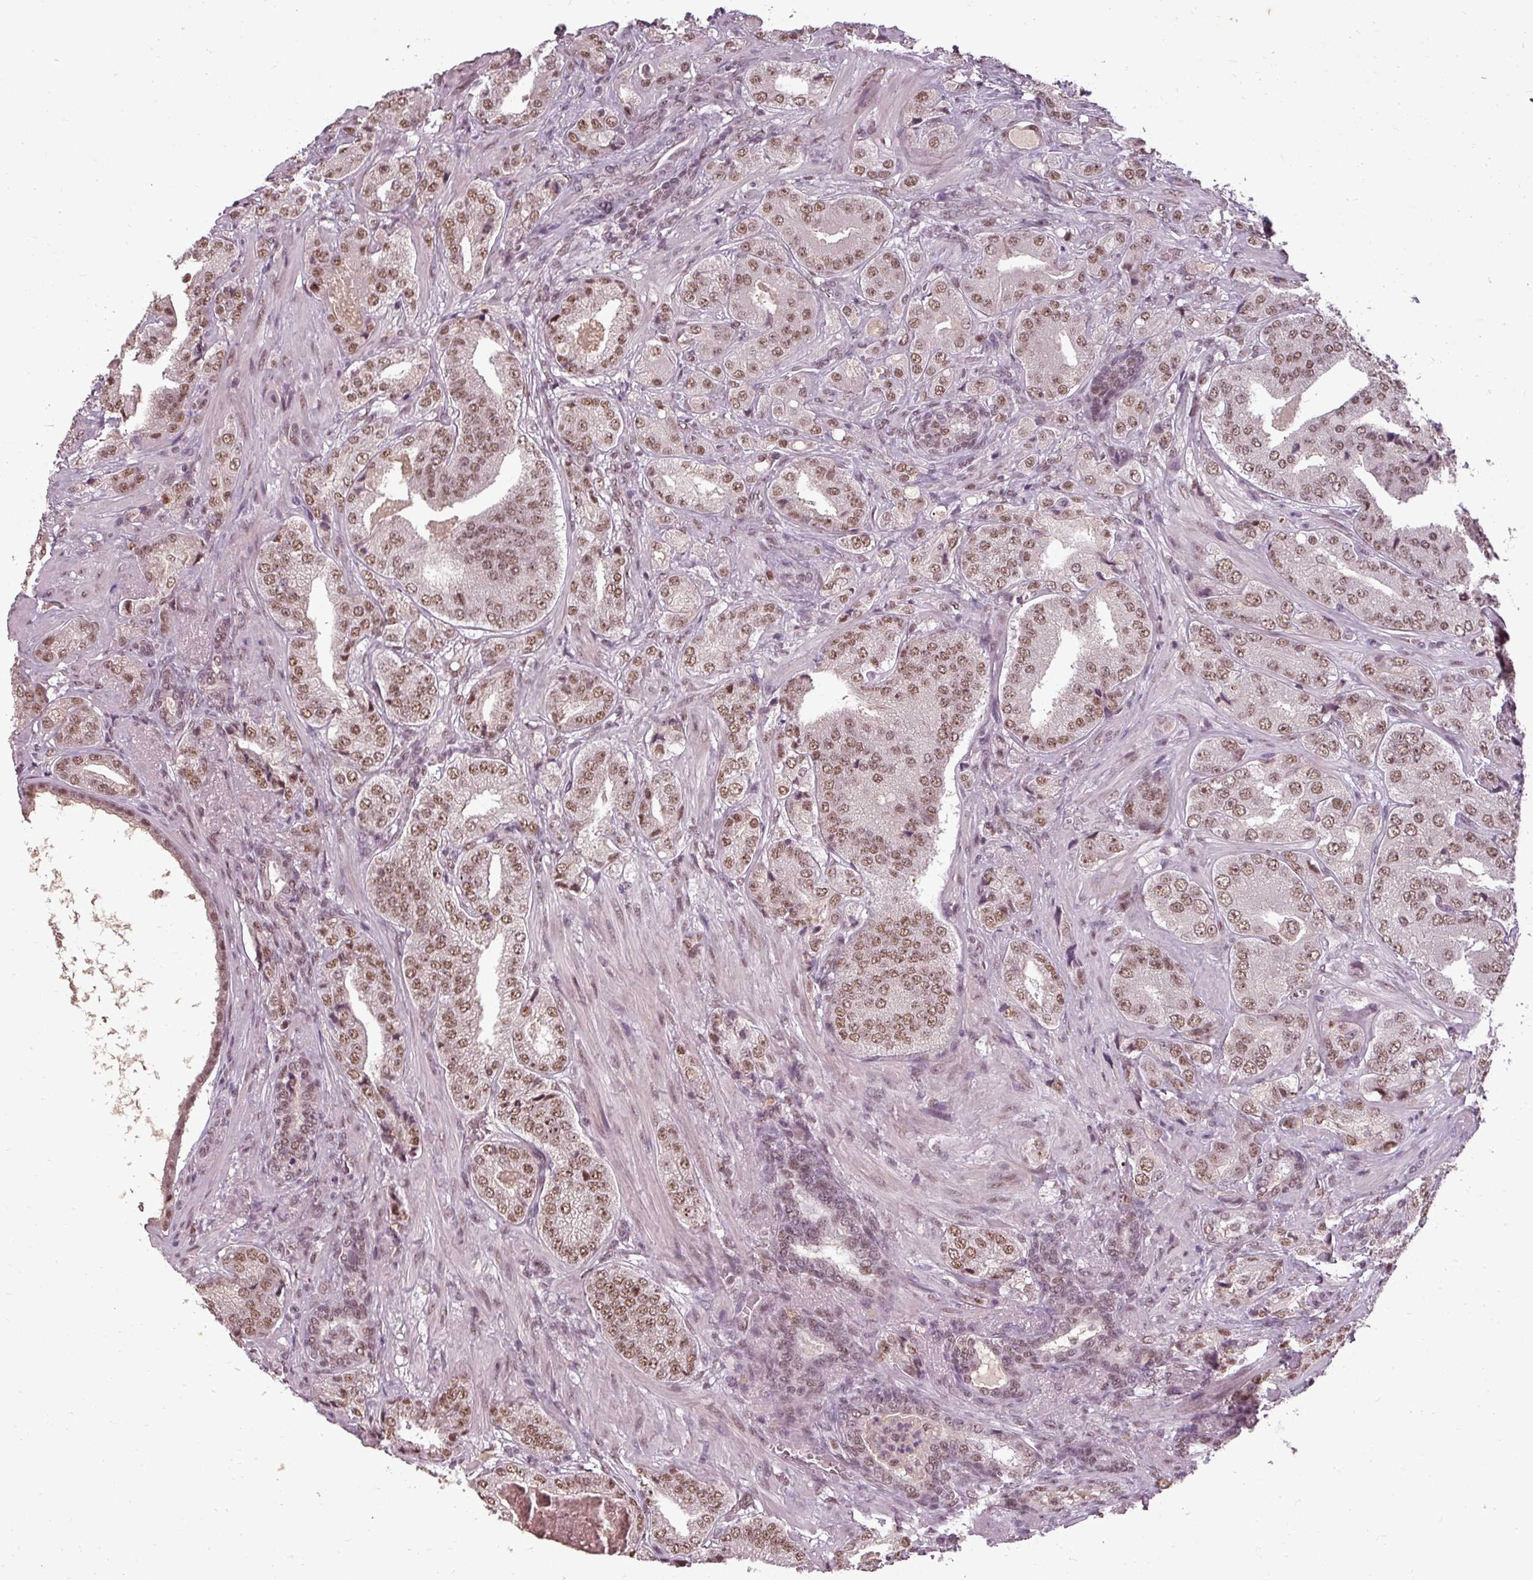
{"staining": {"intensity": "moderate", "quantity": ">75%", "location": "nuclear"}, "tissue": "prostate cancer", "cell_type": "Tumor cells", "image_type": "cancer", "snomed": [{"axis": "morphology", "description": "Adenocarcinoma, High grade"}, {"axis": "topography", "description": "Prostate"}], "caption": "A brown stain shows moderate nuclear expression of a protein in adenocarcinoma (high-grade) (prostate) tumor cells.", "gene": "BCAS3", "patient": {"sex": "male", "age": 63}}